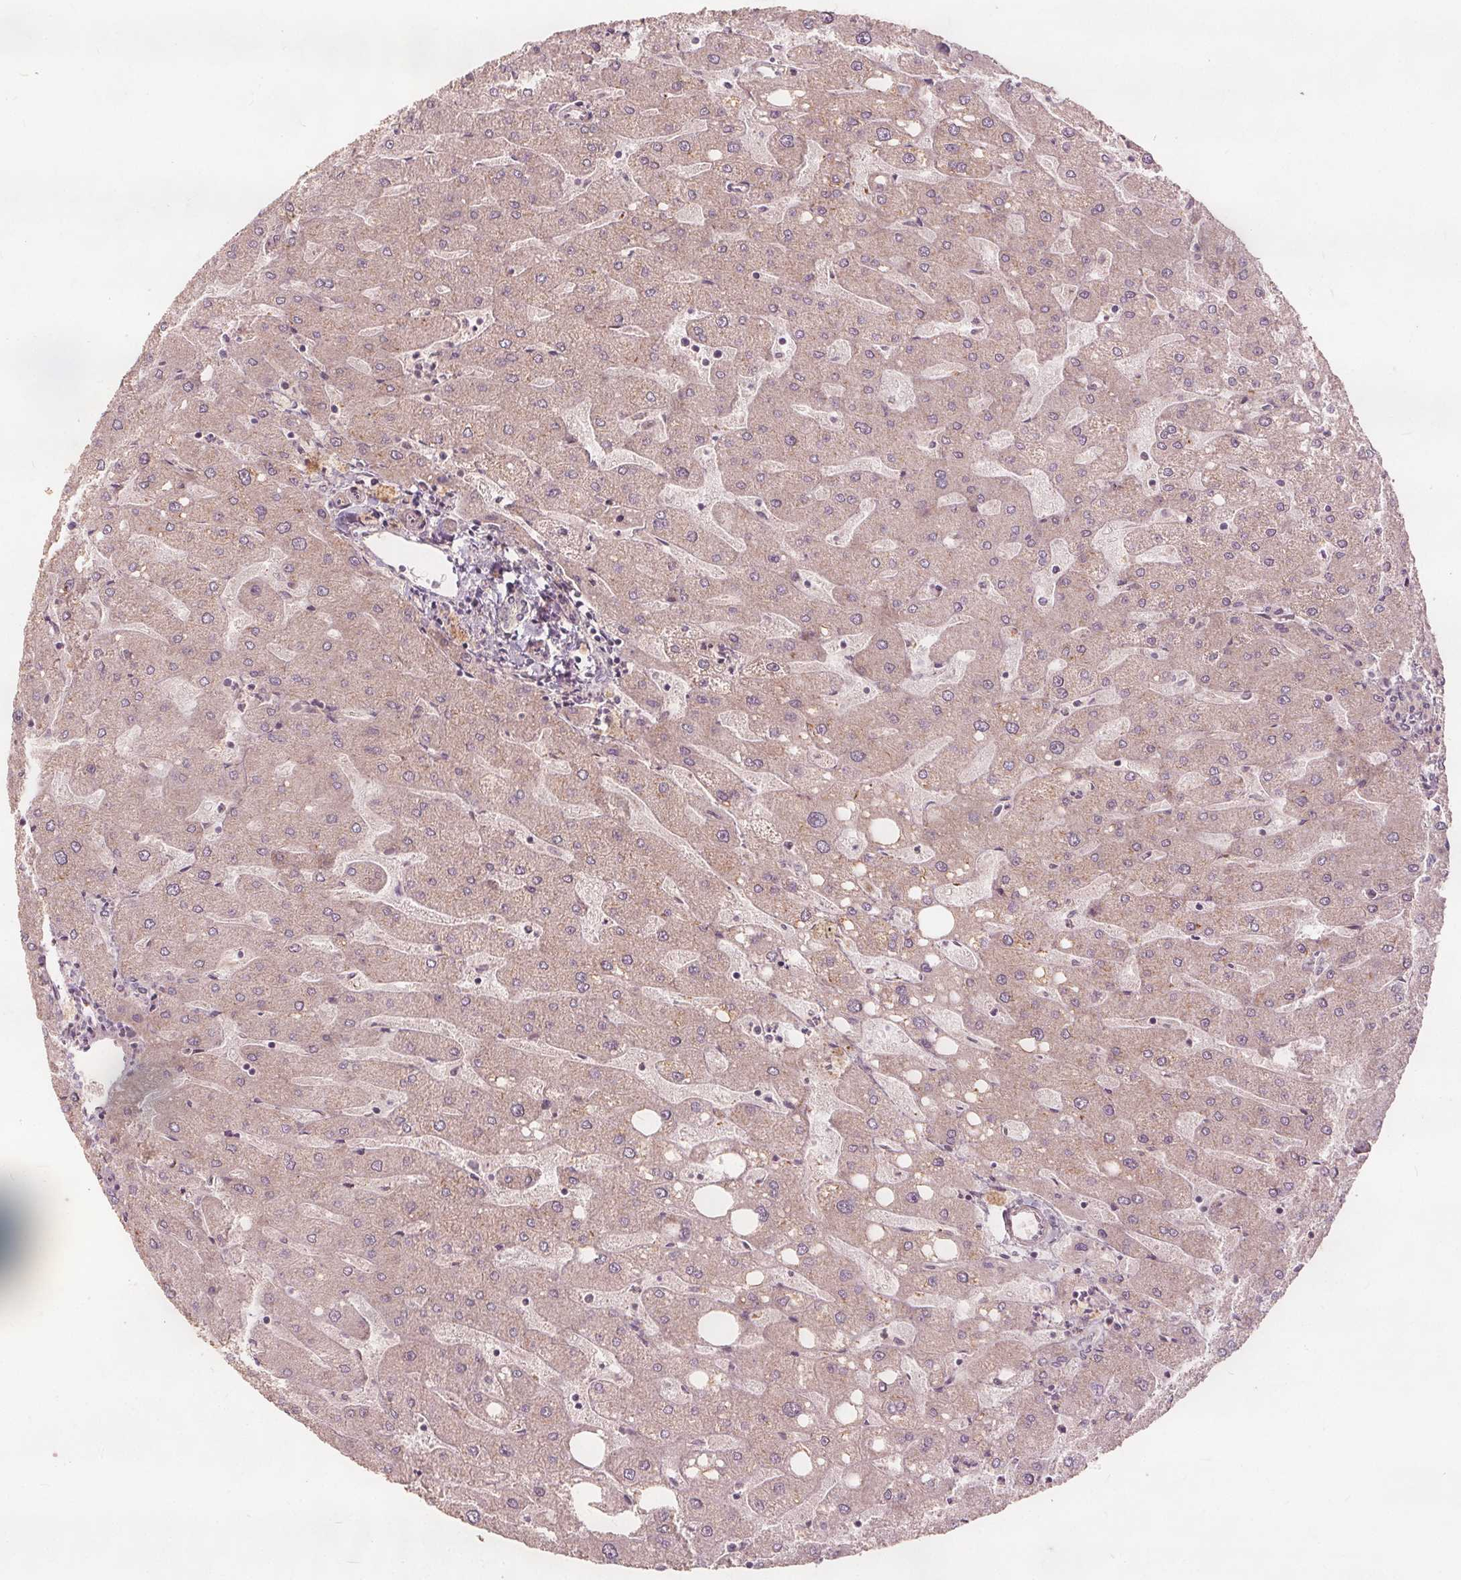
{"staining": {"intensity": "negative", "quantity": "none", "location": "none"}, "tissue": "liver", "cell_type": "Cholangiocytes", "image_type": "normal", "snomed": [{"axis": "morphology", "description": "Normal tissue, NOS"}, {"axis": "topography", "description": "Liver"}], "caption": "Immunohistochemistry histopathology image of unremarkable liver: human liver stained with DAB (3,3'-diaminobenzidine) displays no significant protein expression in cholangiocytes.", "gene": "PTPRT", "patient": {"sex": "male", "age": 67}}